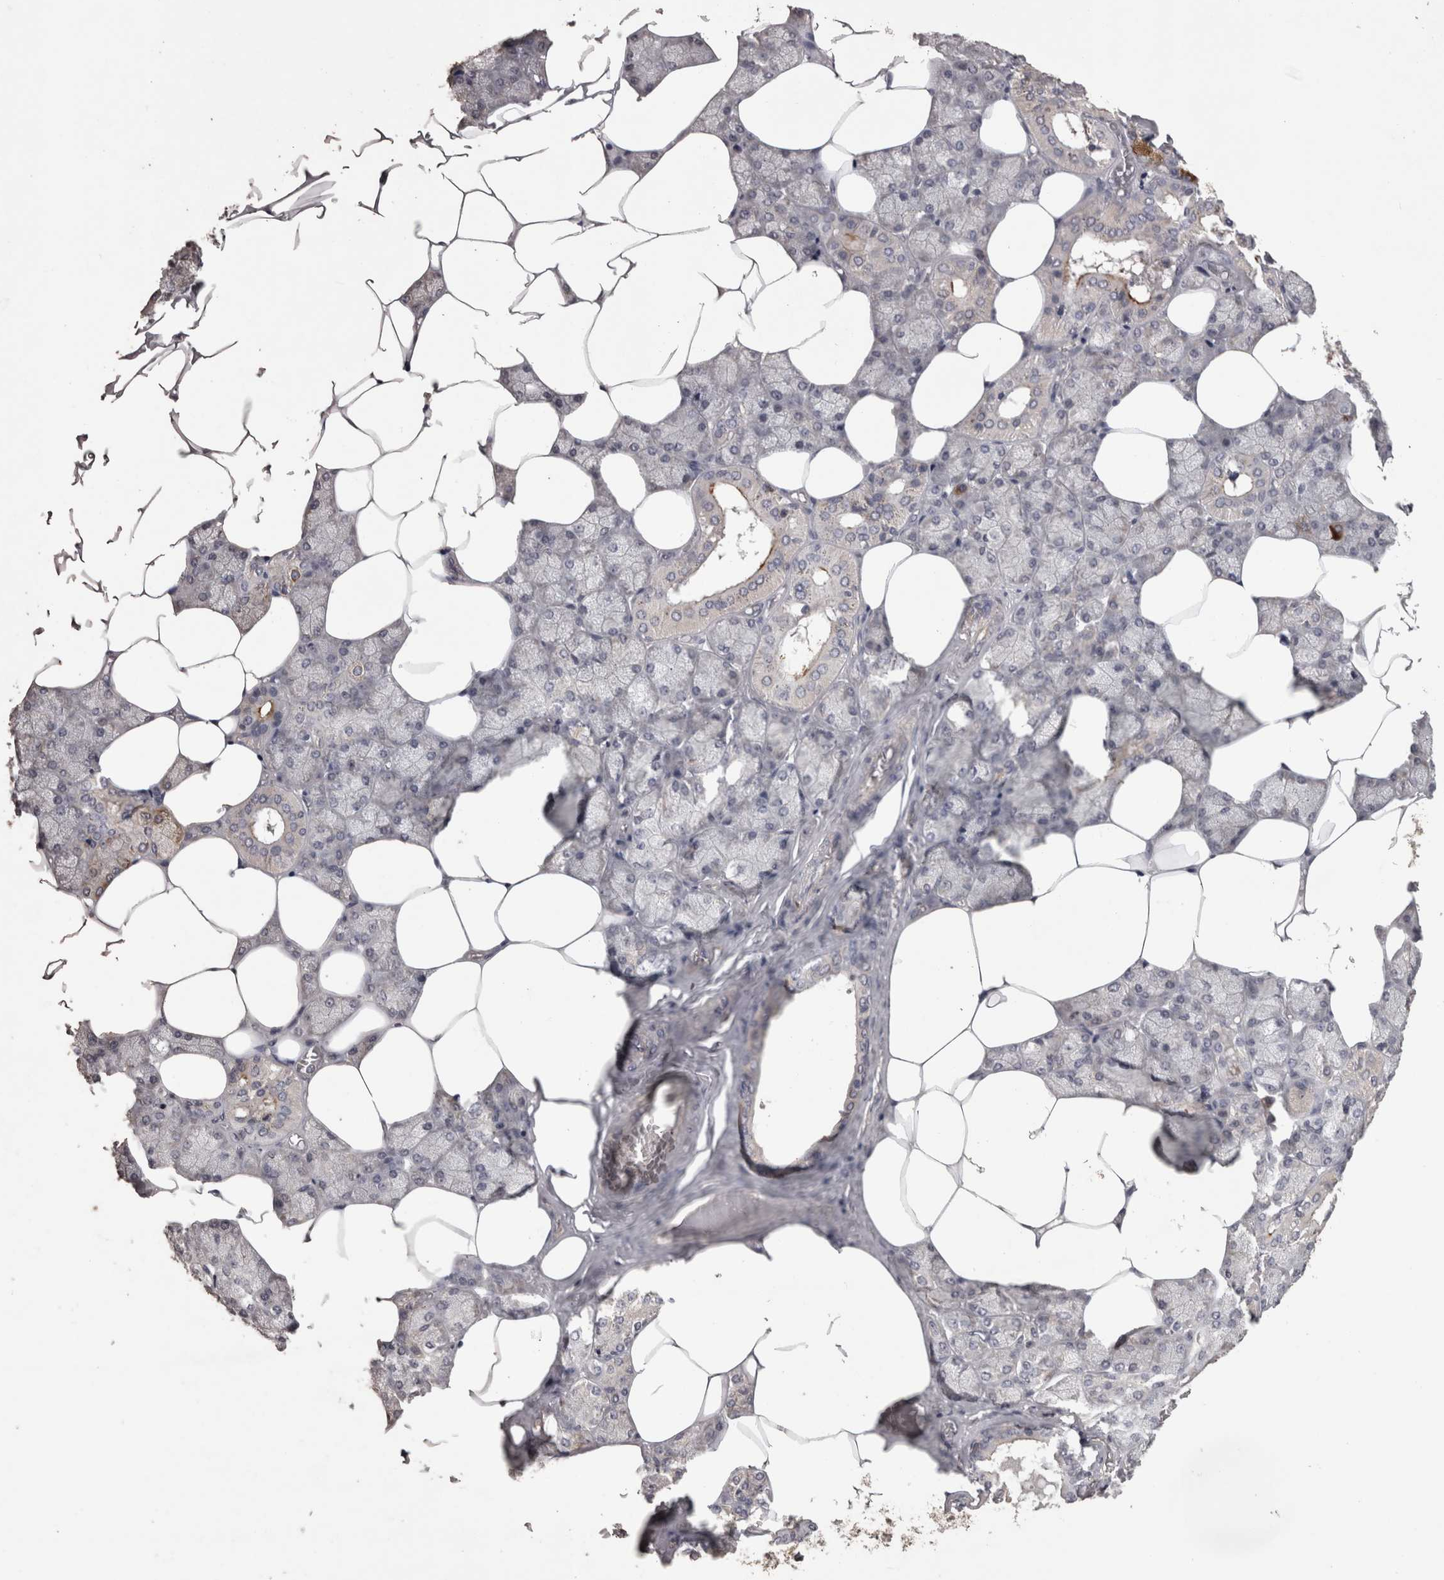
{"staining": {"intensity": "moderate", "quantity": "25%-75%", "location": "cytoplasmic/membranous"}, "tissue": "salivary gland", "cell_type": "Glandular cells", "image_type": "normal", "snomed": [{"axis": "morphology", "description": "Normal tissue, NOS"}, {"axis": "topography", "description": "Salivary gland"}], "caption": "Moderate cytoplasmic/membranous positivity for a protein is identified in approximately 25%-75% of glandular cells of normal salivary gland using IHC.", "gene": "PON3", "patient": {"sex": "male", "age": 62}}